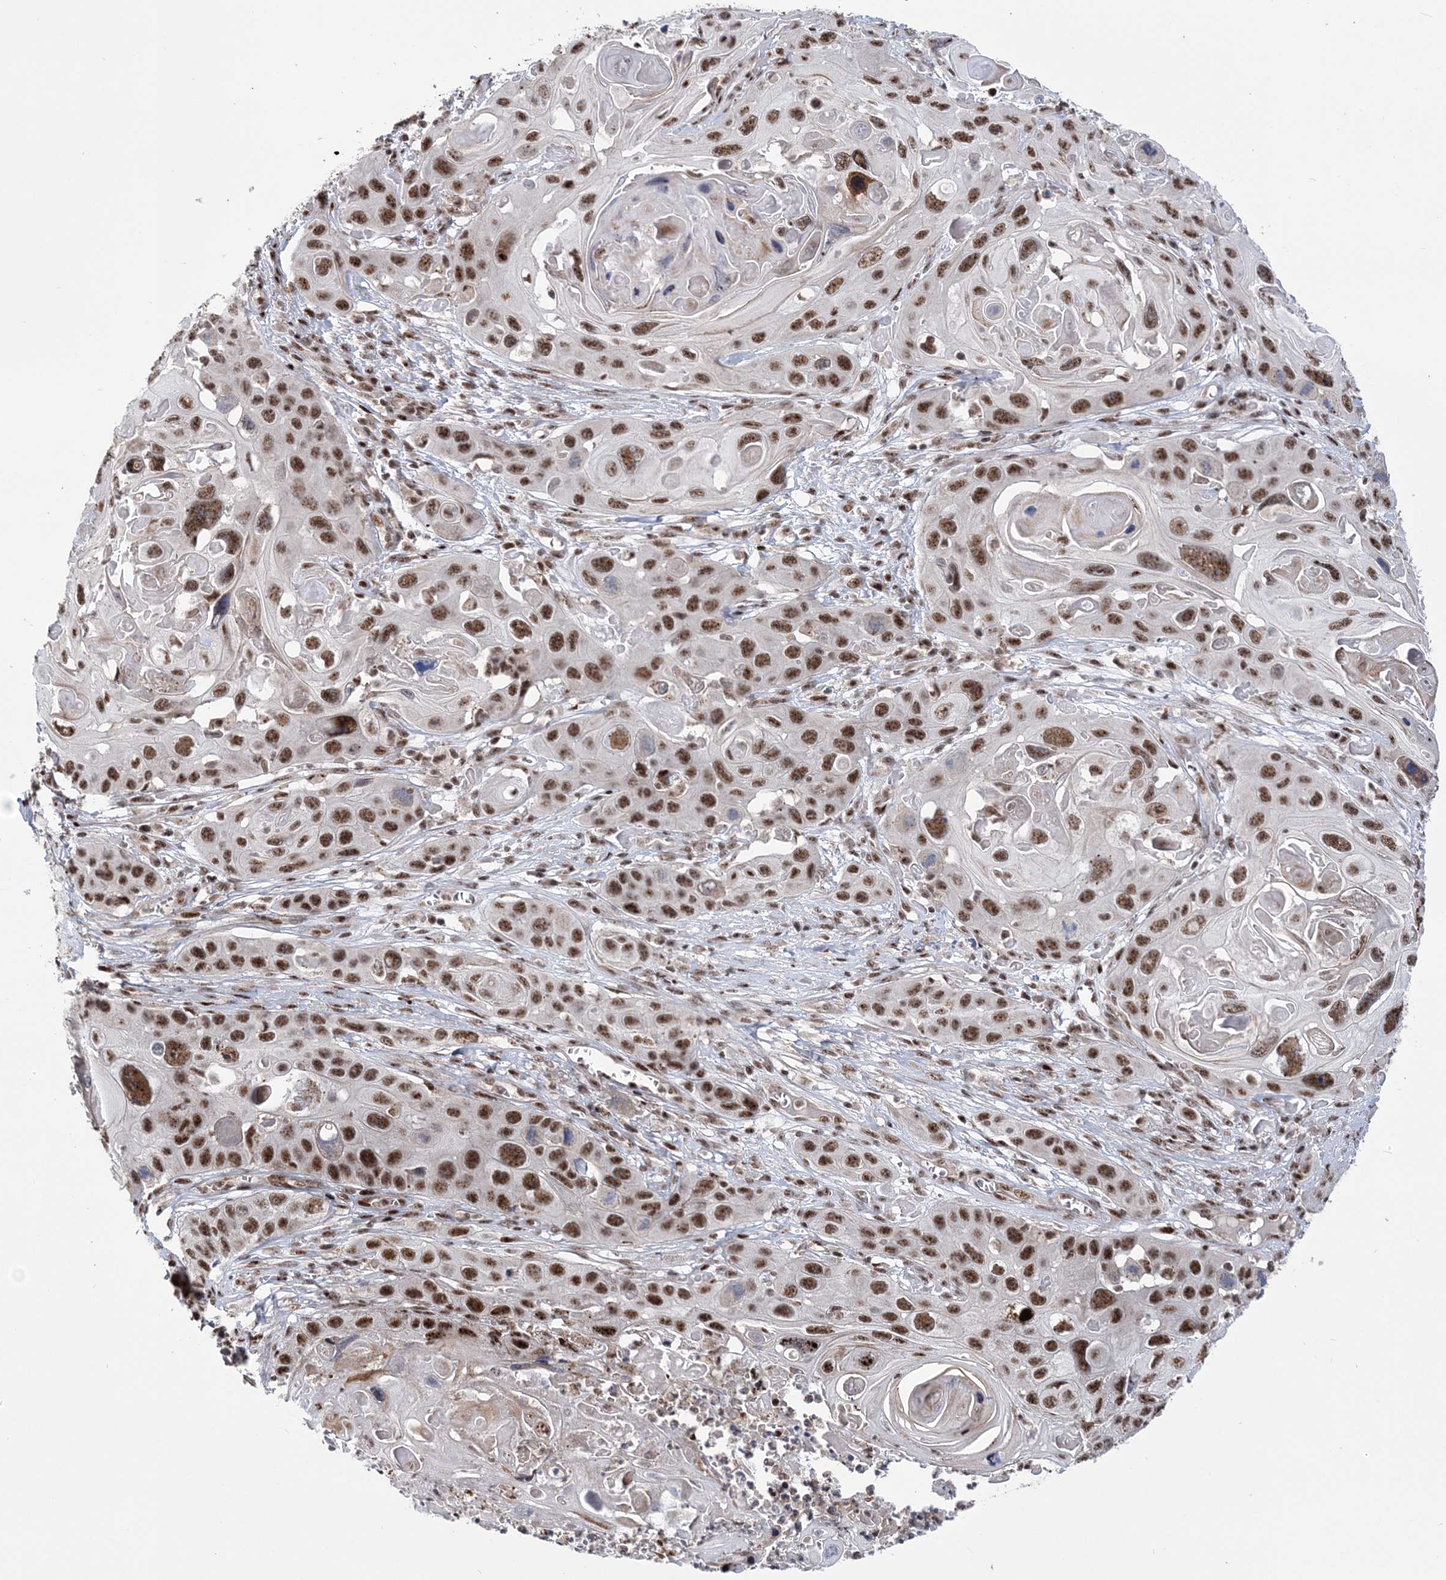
{"staining": {"intensity": "strong", "quantity": ">75%", "location": "nuclear"}, "tissue": "skin cancer", "cell_type": "Tumor cells", "image_type": "cancer", "snomed": [{"axis": "morphology", "description": "Squamous cell carcinoma, NOS"}, {"axis": "topography", "description": "Skin"}], "caption": "Immunohistochemical staining of human skin cancer reveals strong nuclear protein expression in about >75% of tumor cells. (Brightfield microscopy of DAB IHC at high magnification).", "gene": "TATDN2", "patient": {"sex": "male", "age": 55}}